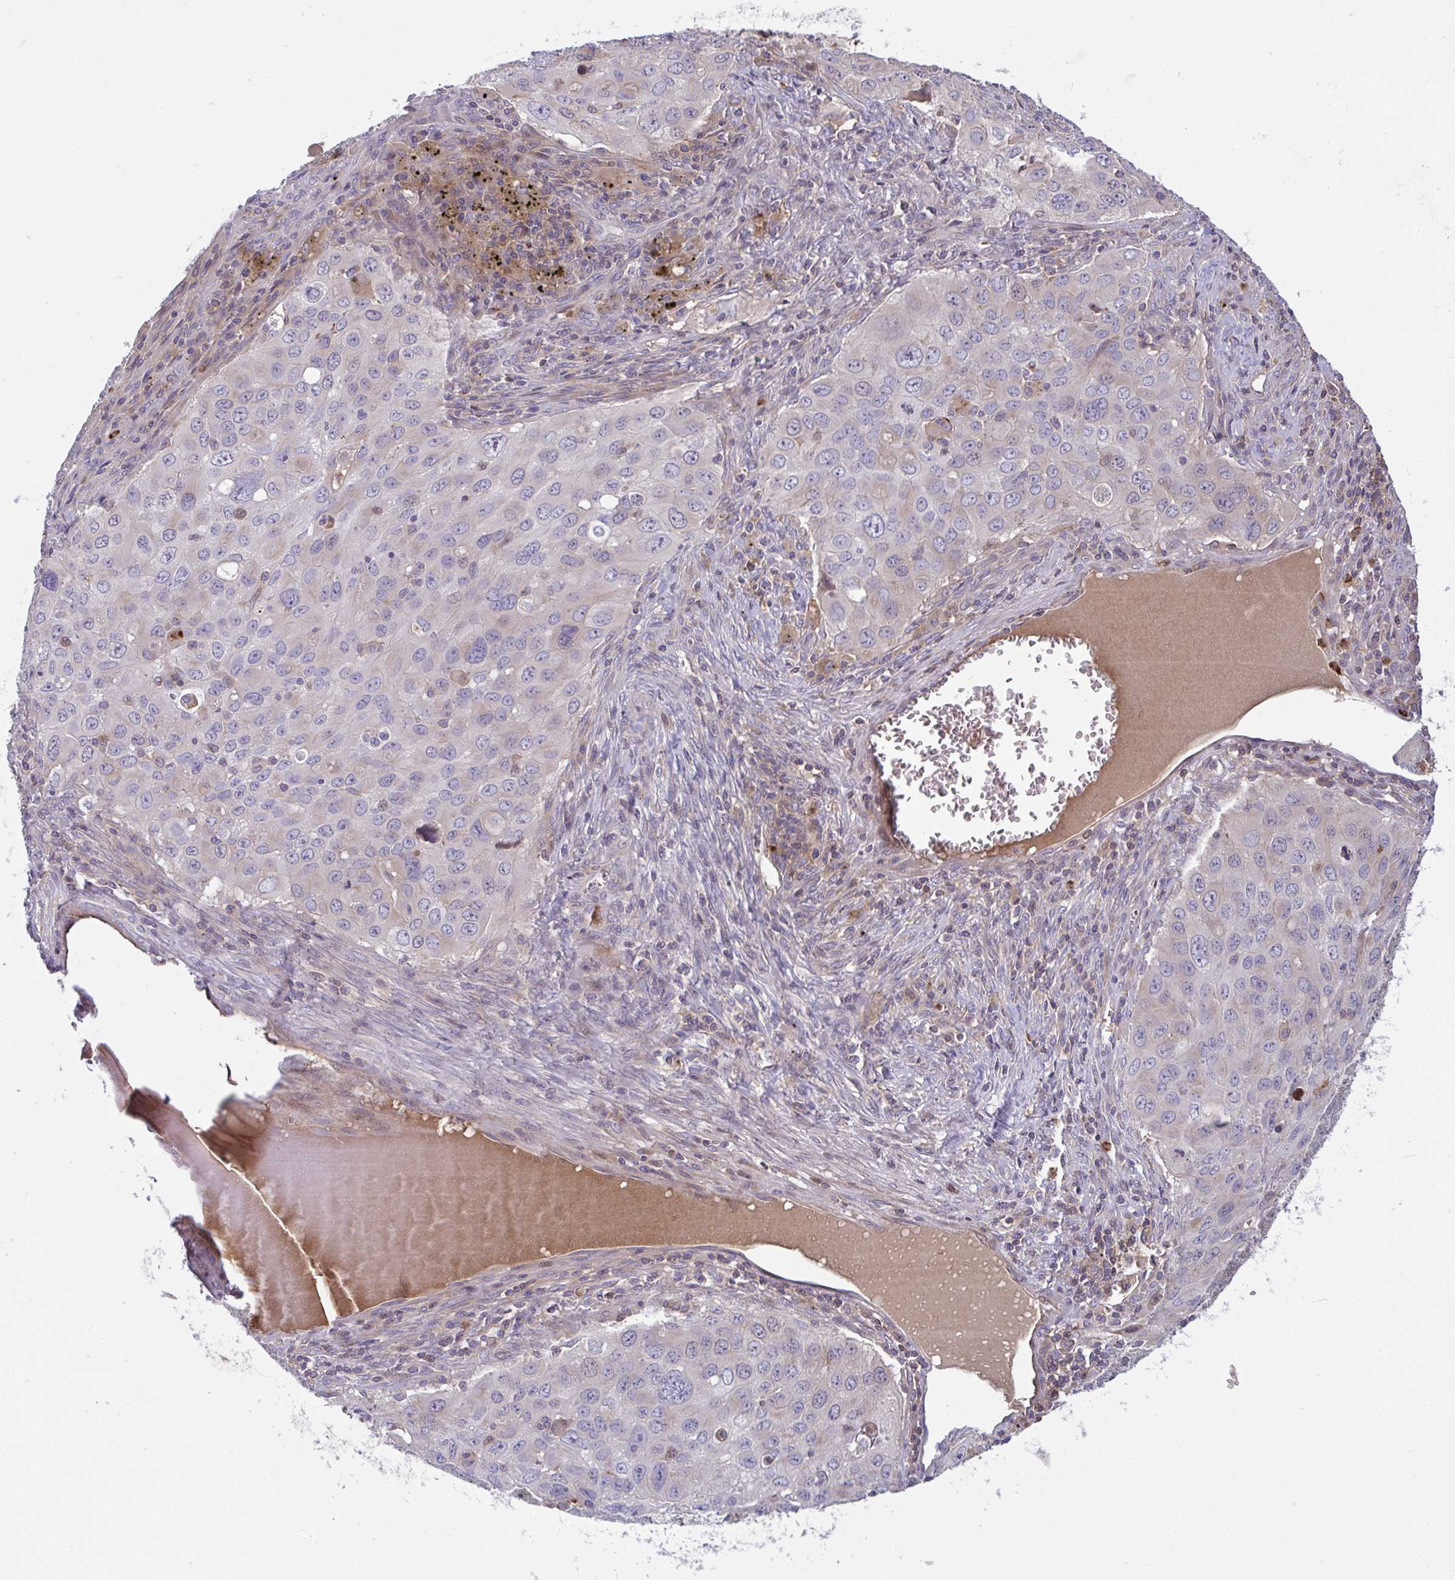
{"staining": {"intensity": "negative", "quantity": "none", "location": "none"}, "tissue": "lung cancer", "cell_type": "Tumor cells", "image_type": "cancer", "snomed": [{"axis": "morphology", "description": "Adenocarcinoma, NOS"}, {"axis": "morphology", "description": "Adenocarcinoma, metastatic, NOS"}, {"axis": "topography", "description": "Lymph node"}, {"axis": "topography", "description": "Lung"}], "caption": "A photomicrograph of human adenocarcinoma (lung) is negative for staining in tumor cells.", "gene": "IL1R1", "patient": {"sex": "female", "age": 42}}